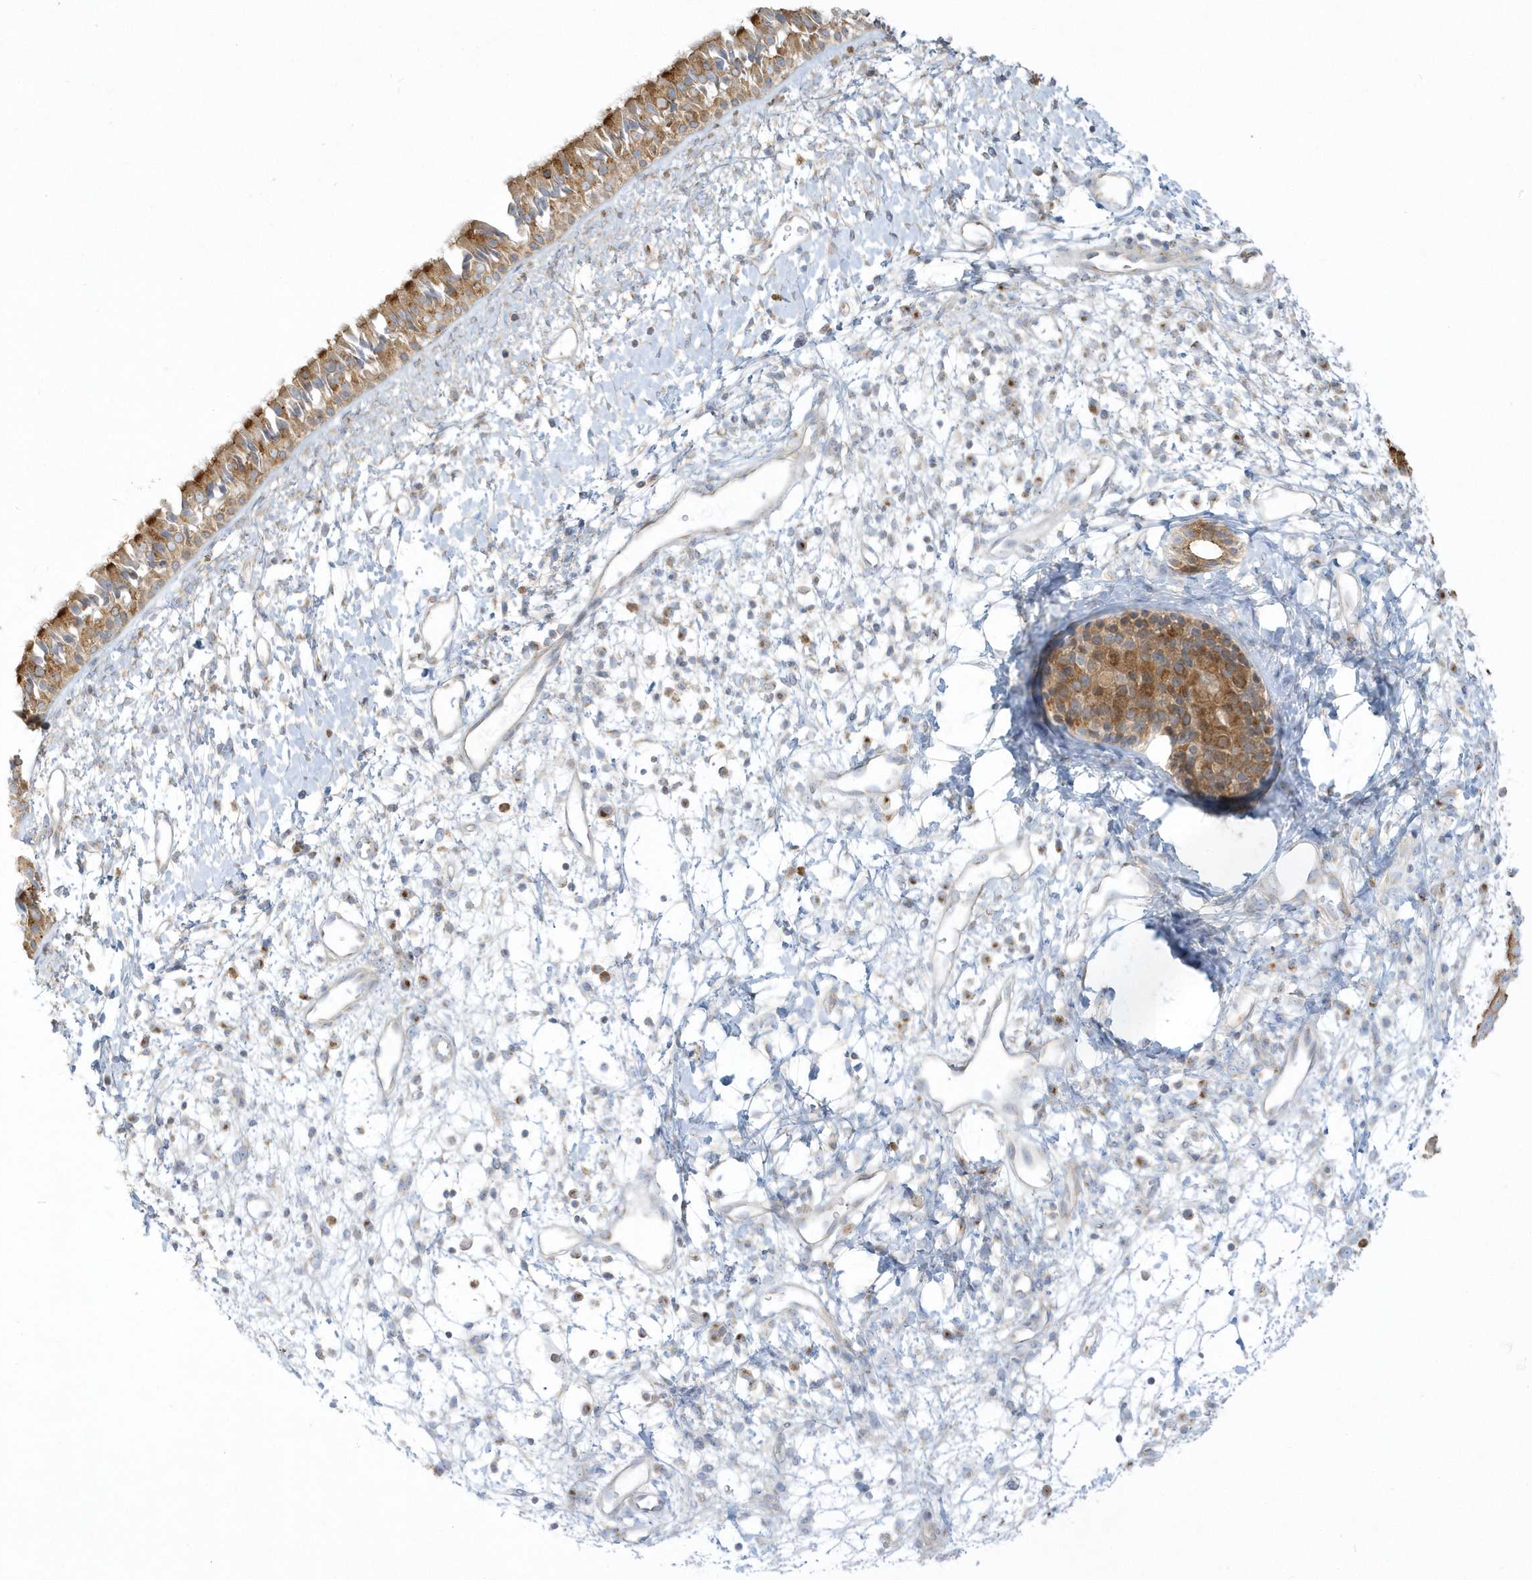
{"staining": {"intensity": "strong", "quantity": ">75%", "location": "cytoplasmic/membranous"}, "tissue": "nasopharynx", "cell_type": "Respiratory epithelial cells", "image_type": "normal", "snomed": [{"axis": "morphology", "description": "Normal tissue, NOS"}, {"axis": "topography", "description": "Nasopharynx"}], "caption": "DAB immunohistochemical staining of benign nasopharynx displays strong cytoplasmic/membranous protein staining in about >75% of respiratory epithelial cells.", "gene": "DNAJC18", "patient": {"sex": "male", "age": 22}}